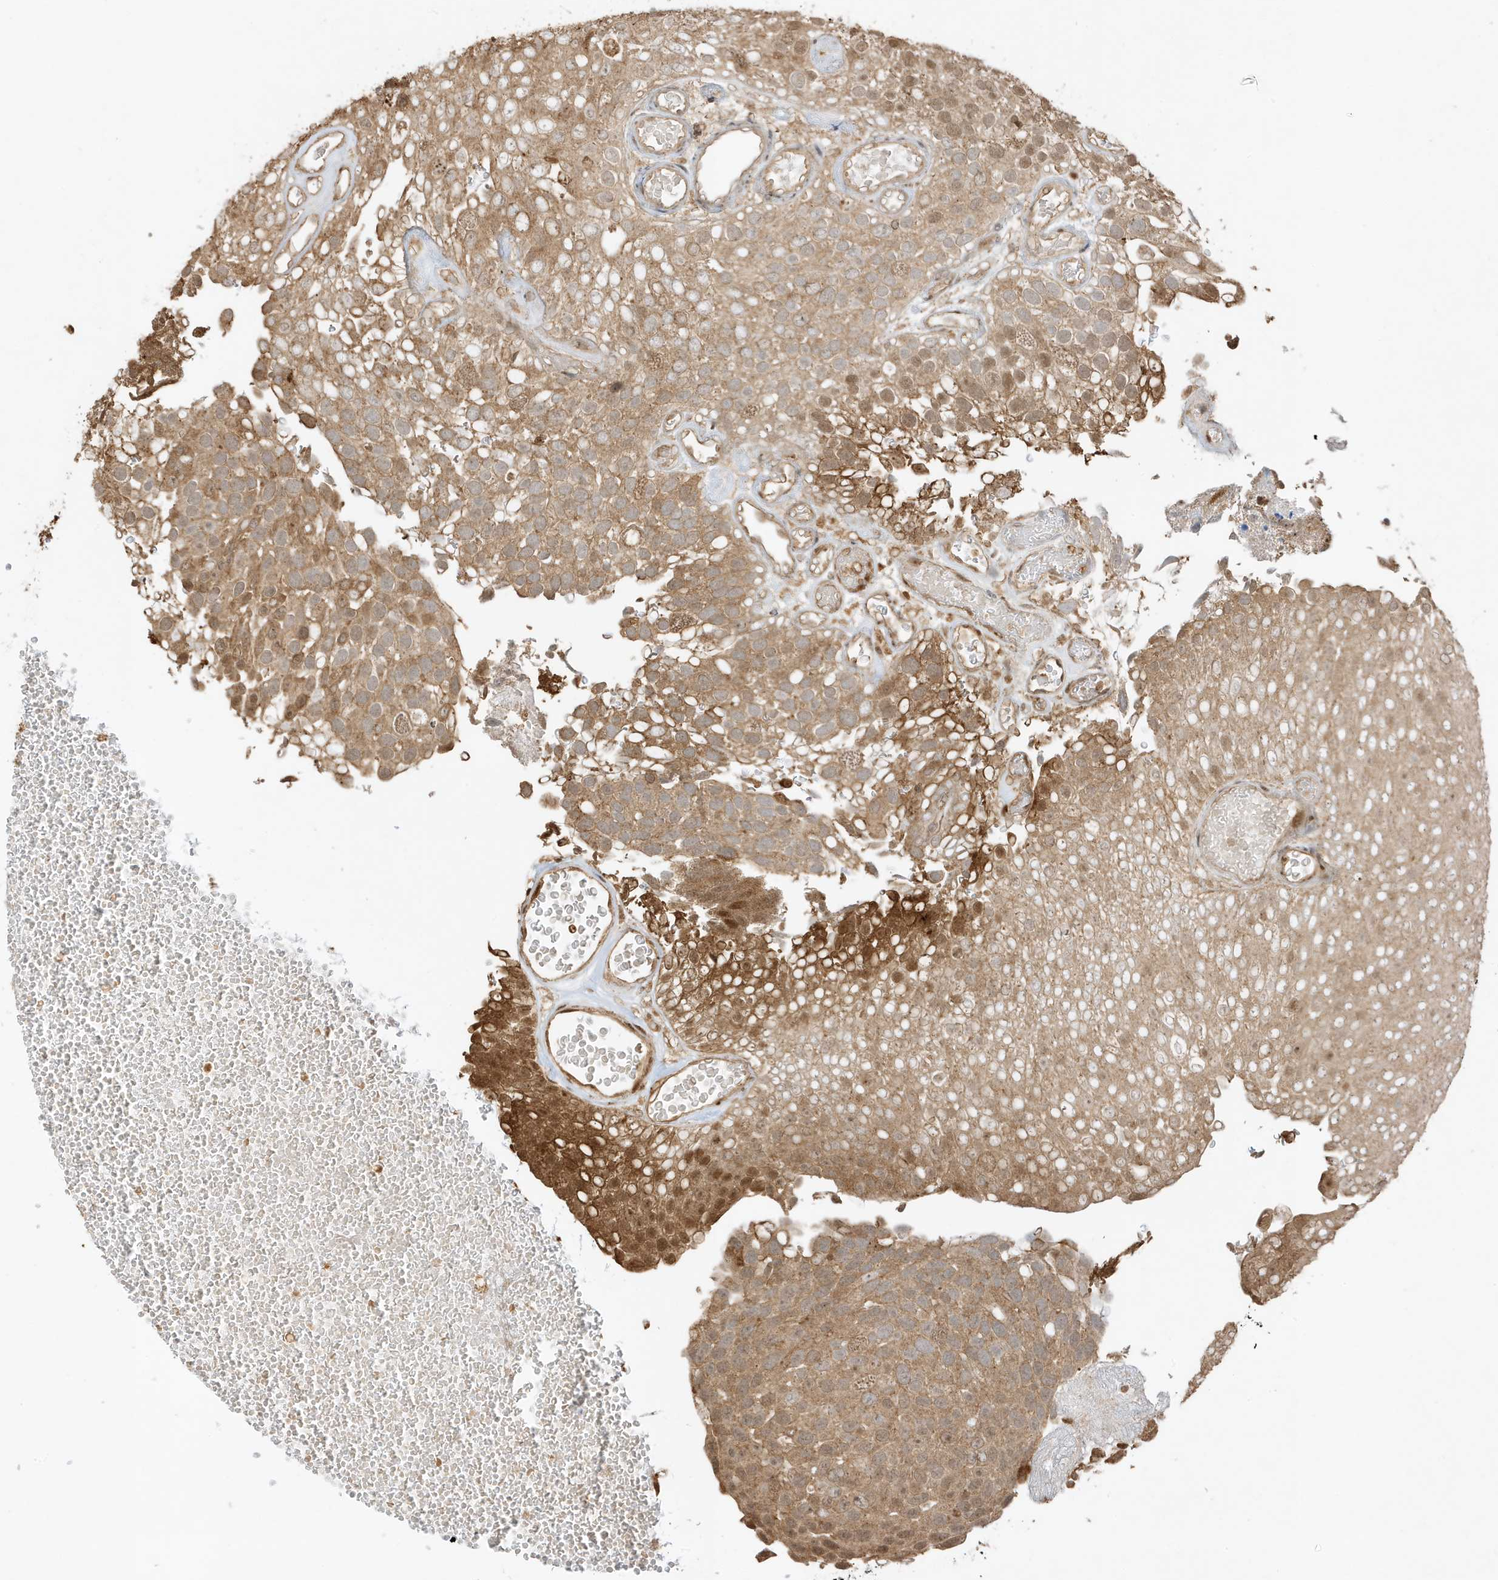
{"staining": {"intensity": "moderate", "quantity": ">75%", "location": "cytoplasmic/membranous,nuclear"}, "tissue": "urothelial cancer", "cell_type": "Tumor cells", "image_type": "cancer", "snomed": [{"axis": "morphology", "description": "Urothelial carcinoma, Low grade"}, {"axis": "topography", "description": "Urinary bladder"}], "caption": "Protein staining of low-grade urothelial carcinoma tissue exhibits moderate cytoplasmic/membranous and nuclear staining in about >75% of tumor cells.", "gene": "ZBTB41", "patient": {"sex": "male", "age": 78}}